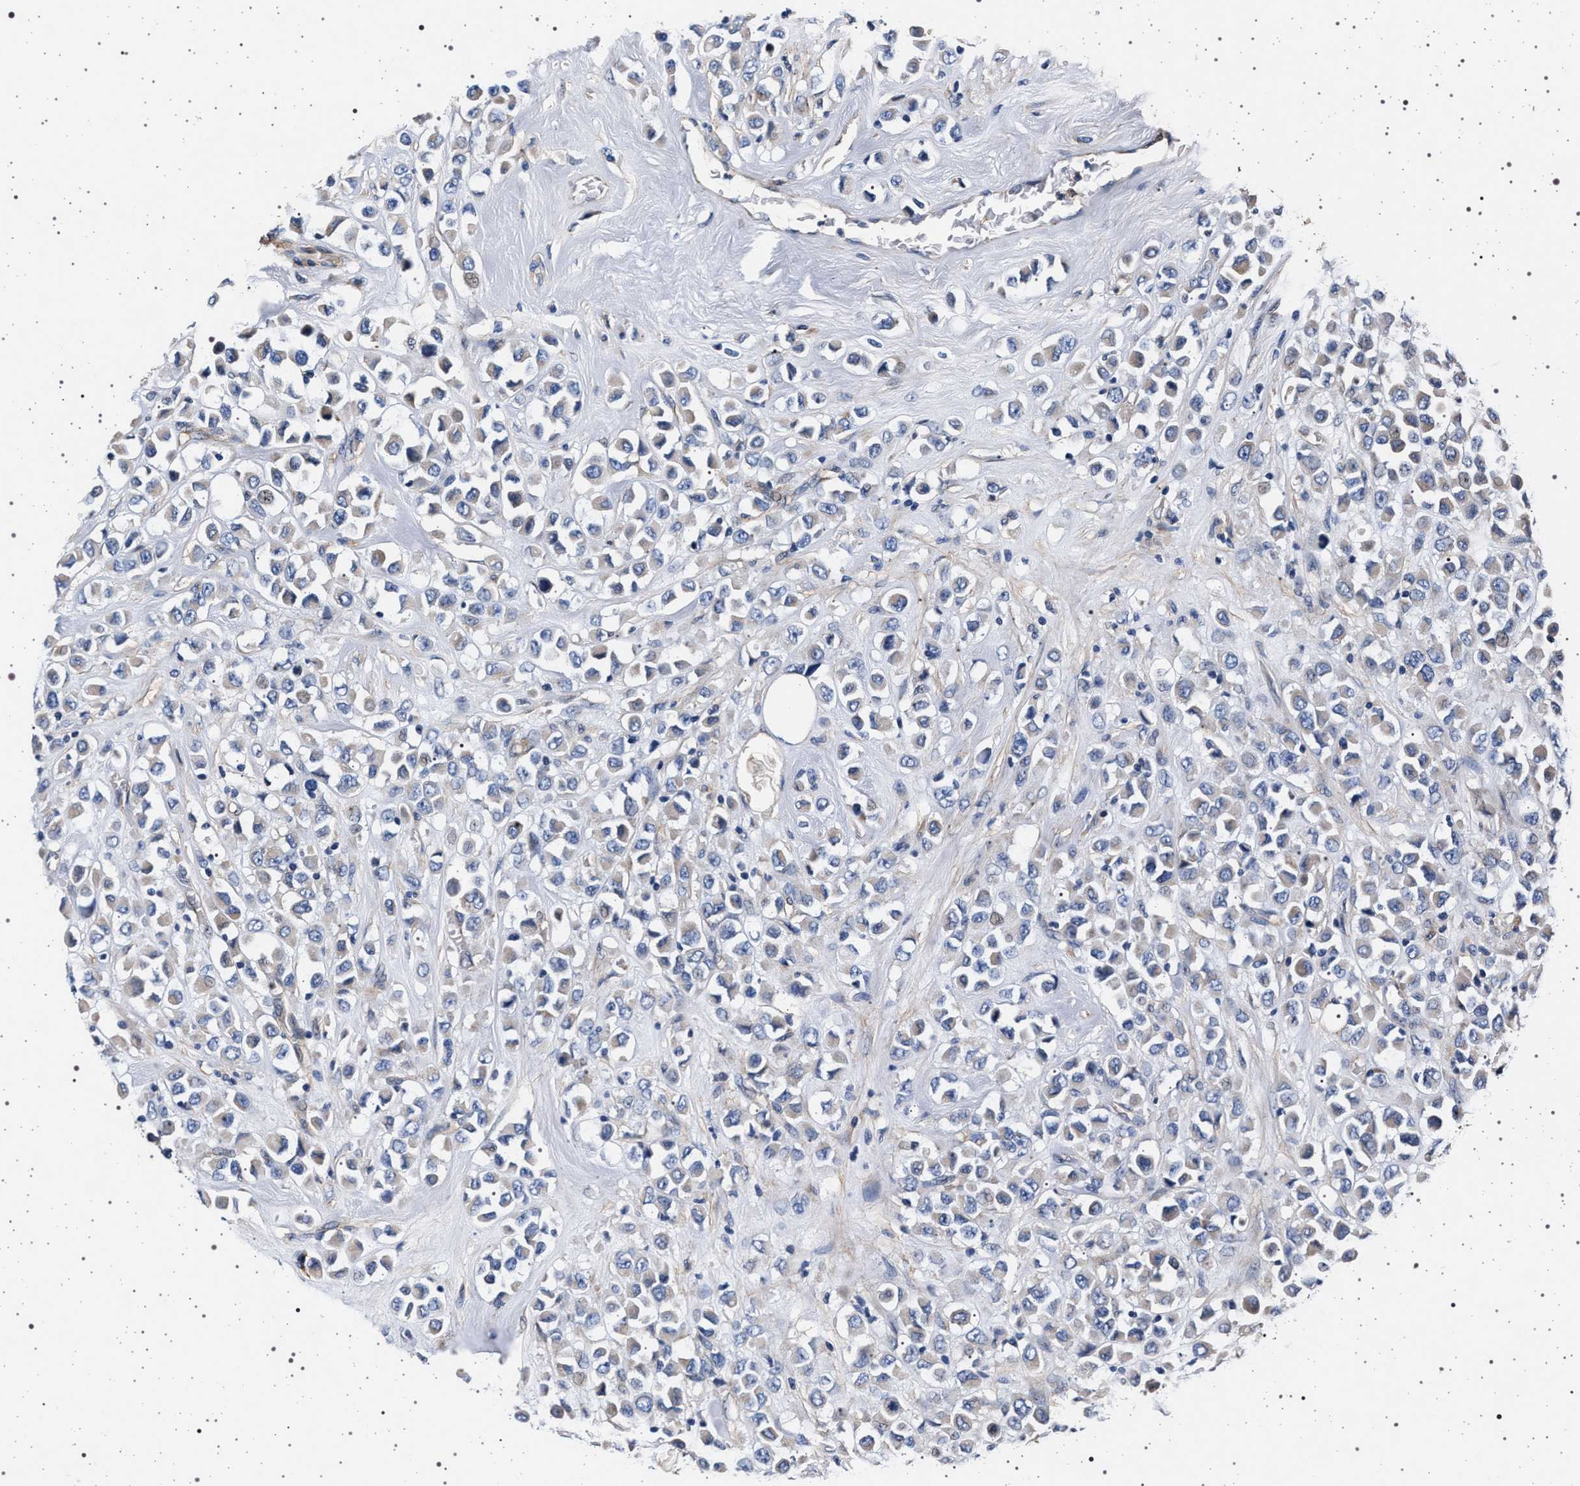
{"staining": {"intensity": "weak", "quantity": "<25%", "location": "cytoplasmic/membranous"}, "tissue": "breast cancer", "cell_type": "Tumor cells", "image_type": "cancer", "snomed": [{"axis": "morphology", "description": "Duct carcinoma"}, {"axis": "topography", "description": "Breast"}], "caption": "Tumor cells are negative for protein expression in human breast intraductal carcinoma.", "gene": "KCNK6", "patient": {"sex": "female", "age": 61}}